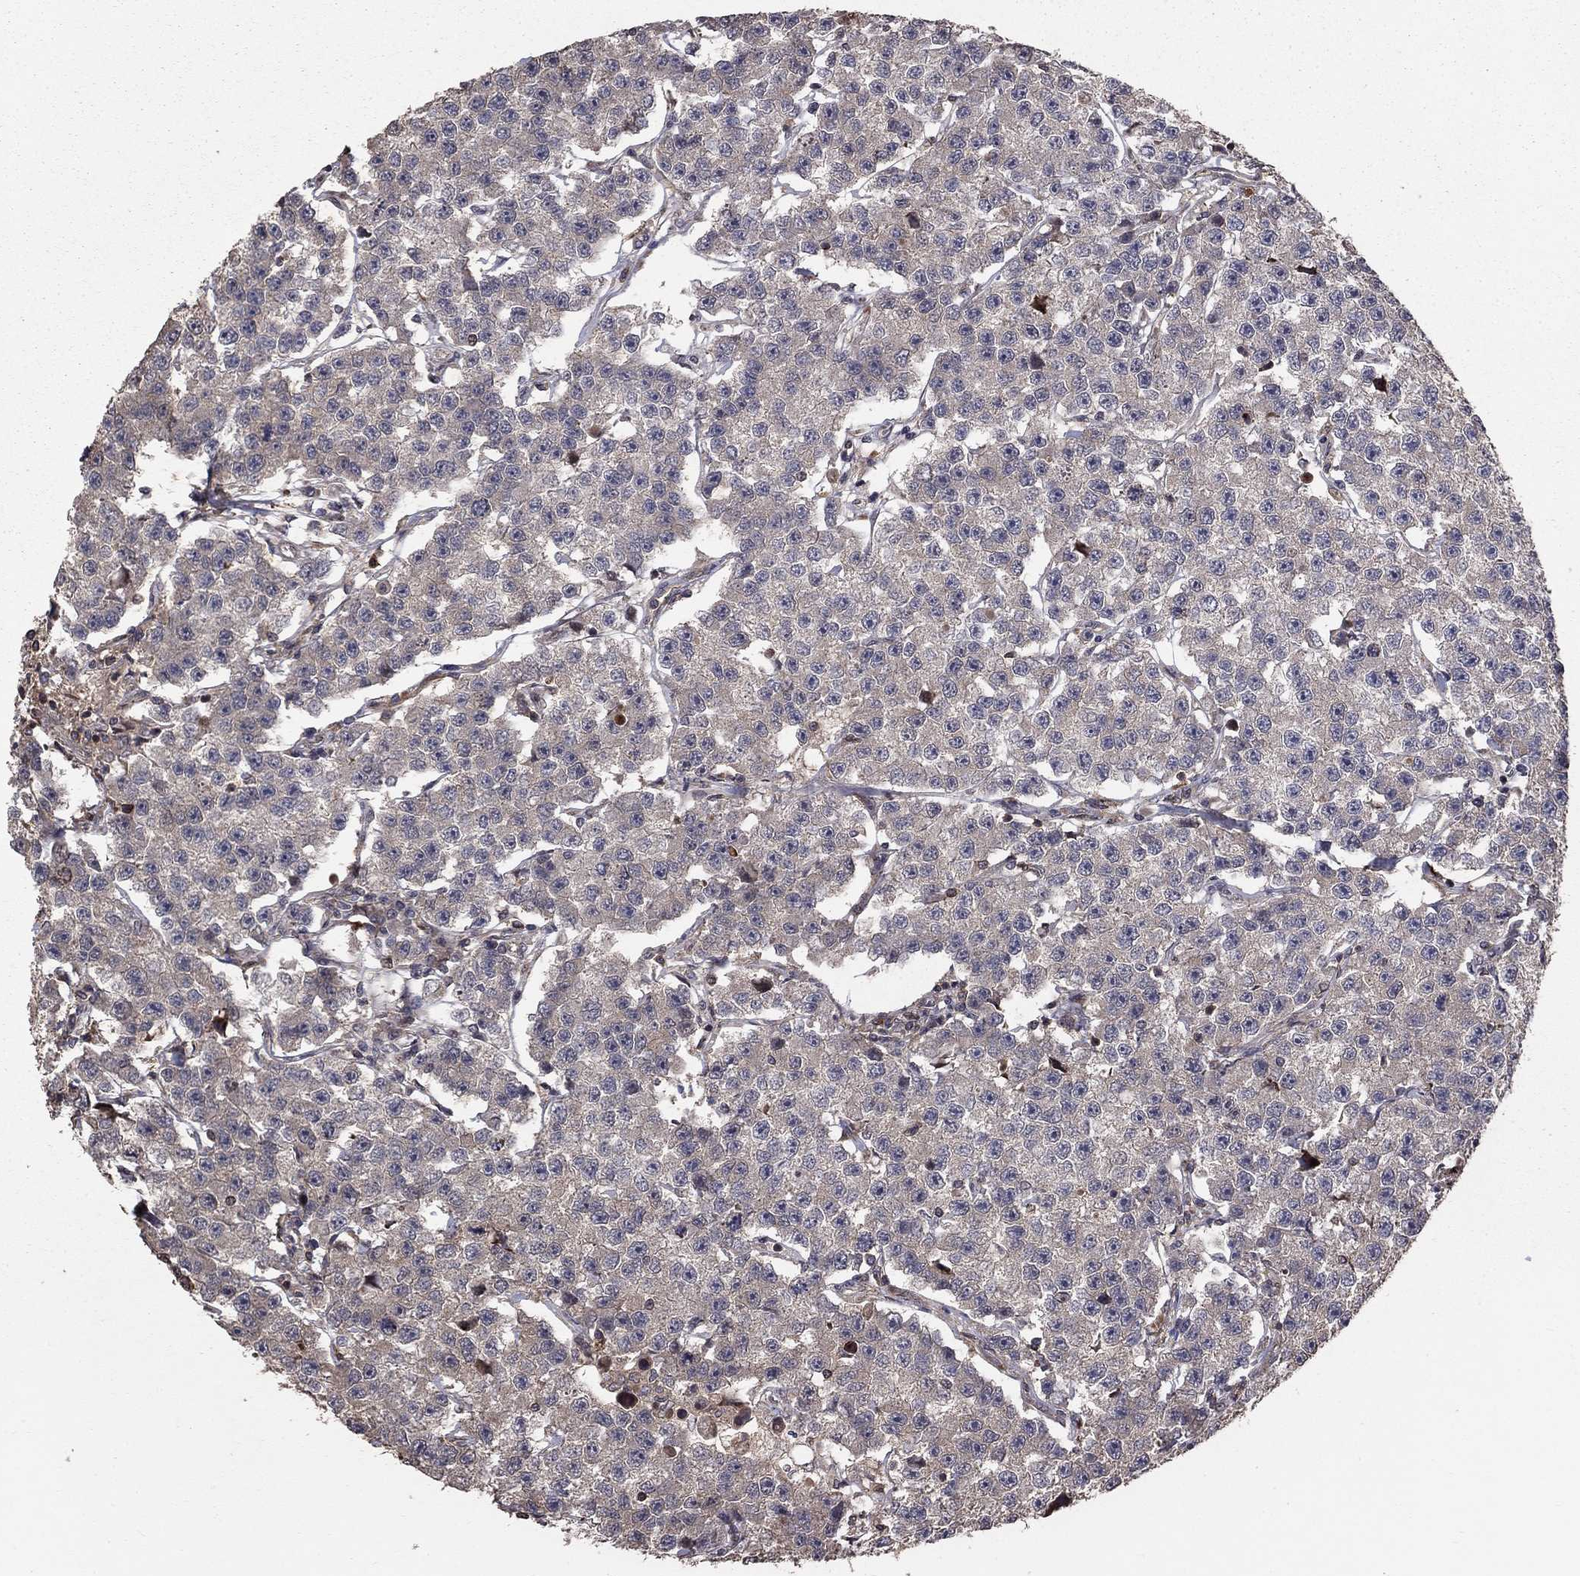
{"staining": {"intensity": "negative", "quantity": "none", "location": "none"}, "tissue": "testis cancer", "cell_type": "Tumor cells", "image_type": "cancer", "snomed": [{"axis": "morphology", "description": "Seminoma, NOS"}, {"axis": "topography", "description": "Testis"}], "caption": "Immunohistochemistry photomicrograph of testis seminoma stained for a protein (brown), which demonstrates no positivity in tumor cells.", "gene": "GYG1", "patient": {"sex": "male", "age": 59}}